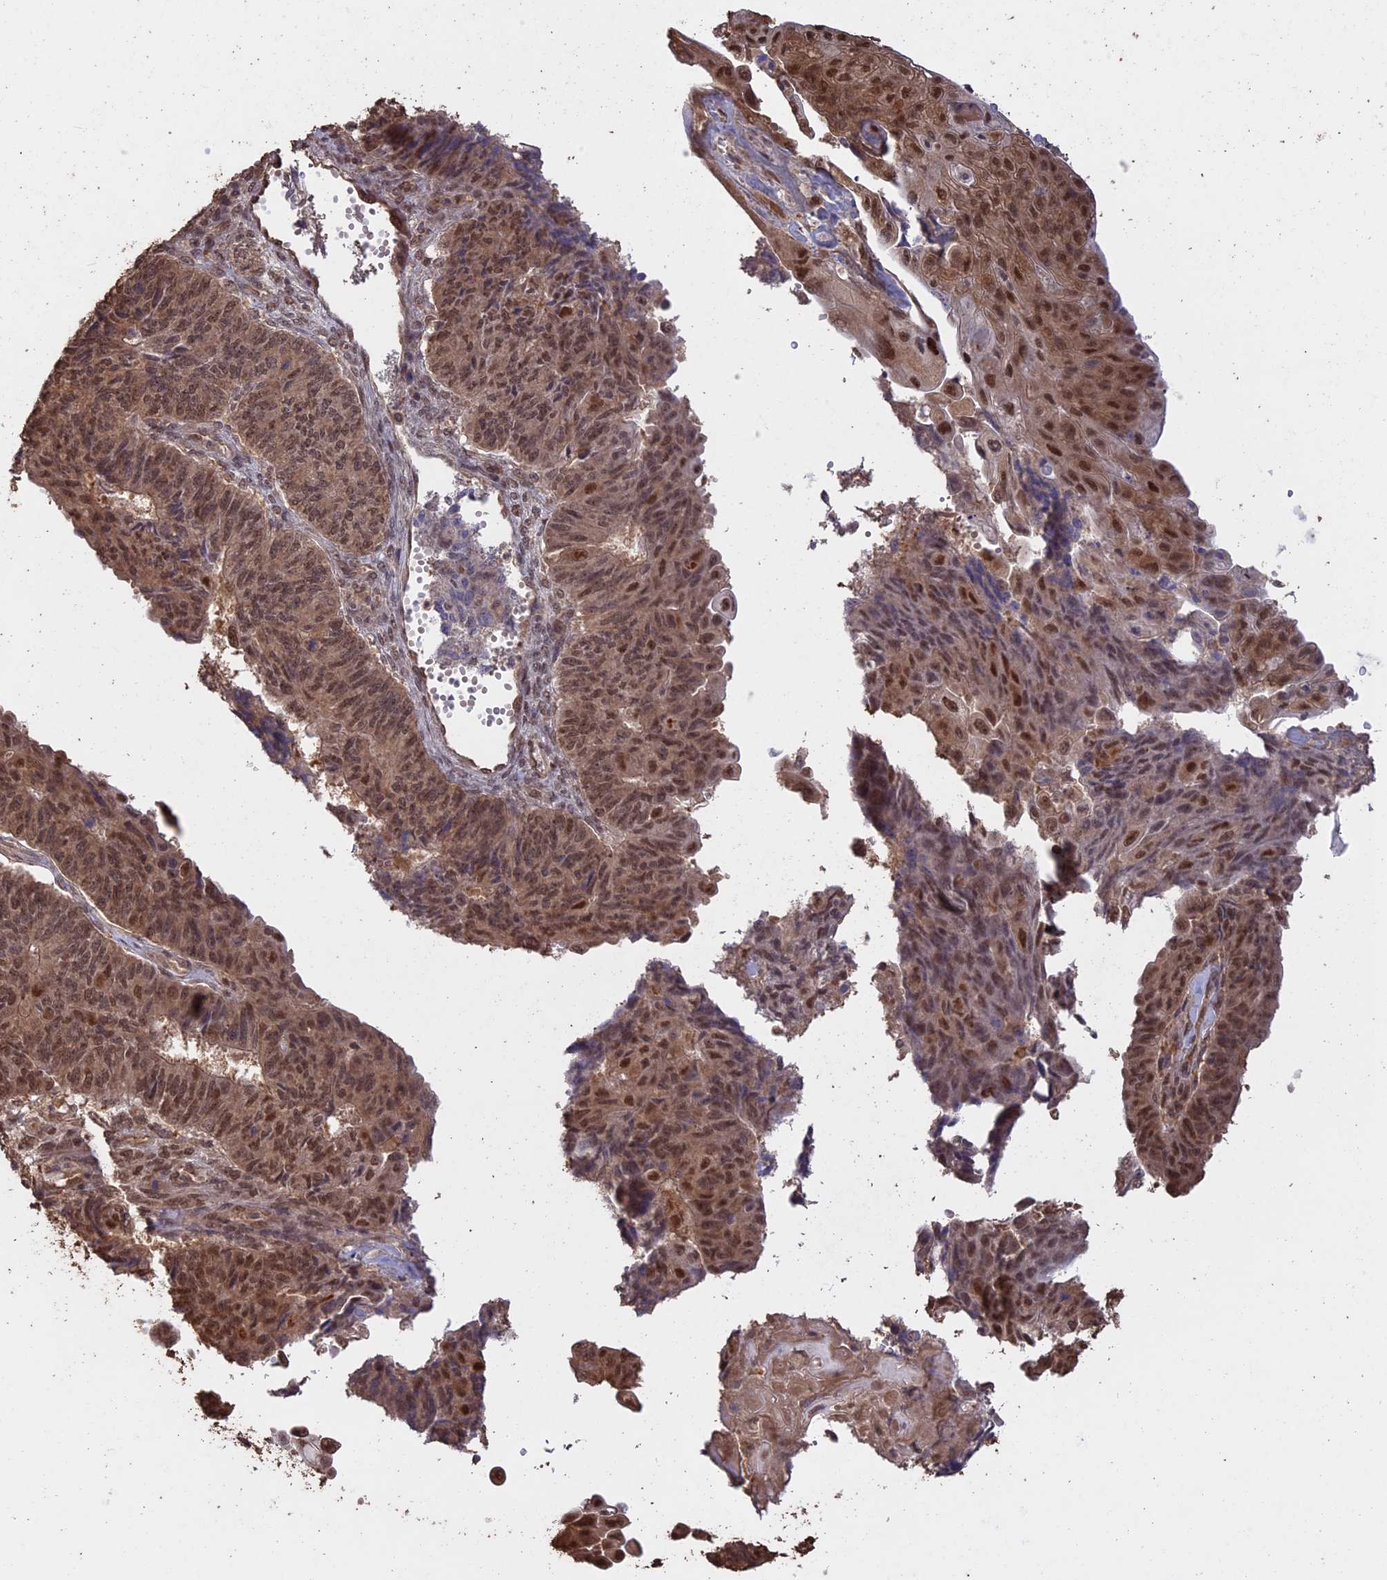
{"staining": {"intensity": "moderate", "quantity": ">75%", "location": "nuclear"}, "tissue": "endometrial cancer", "cell_type": "Tumor cells", "image_type": "cancer", "snomed": [{"axis": "morphology", "description": "Adenocarcinoma, NOS"}, {"axis": "topography", "description": "Endometrium"}], "caption": "A histopathology image showing moderate nuclear staining in about >75% of tumor cells in endometrial adenocarcinoma, as visualized by brown immunohistochemical staining.", "gene": "PSMC6", "patient": {"sex": "female", "age": 32}}